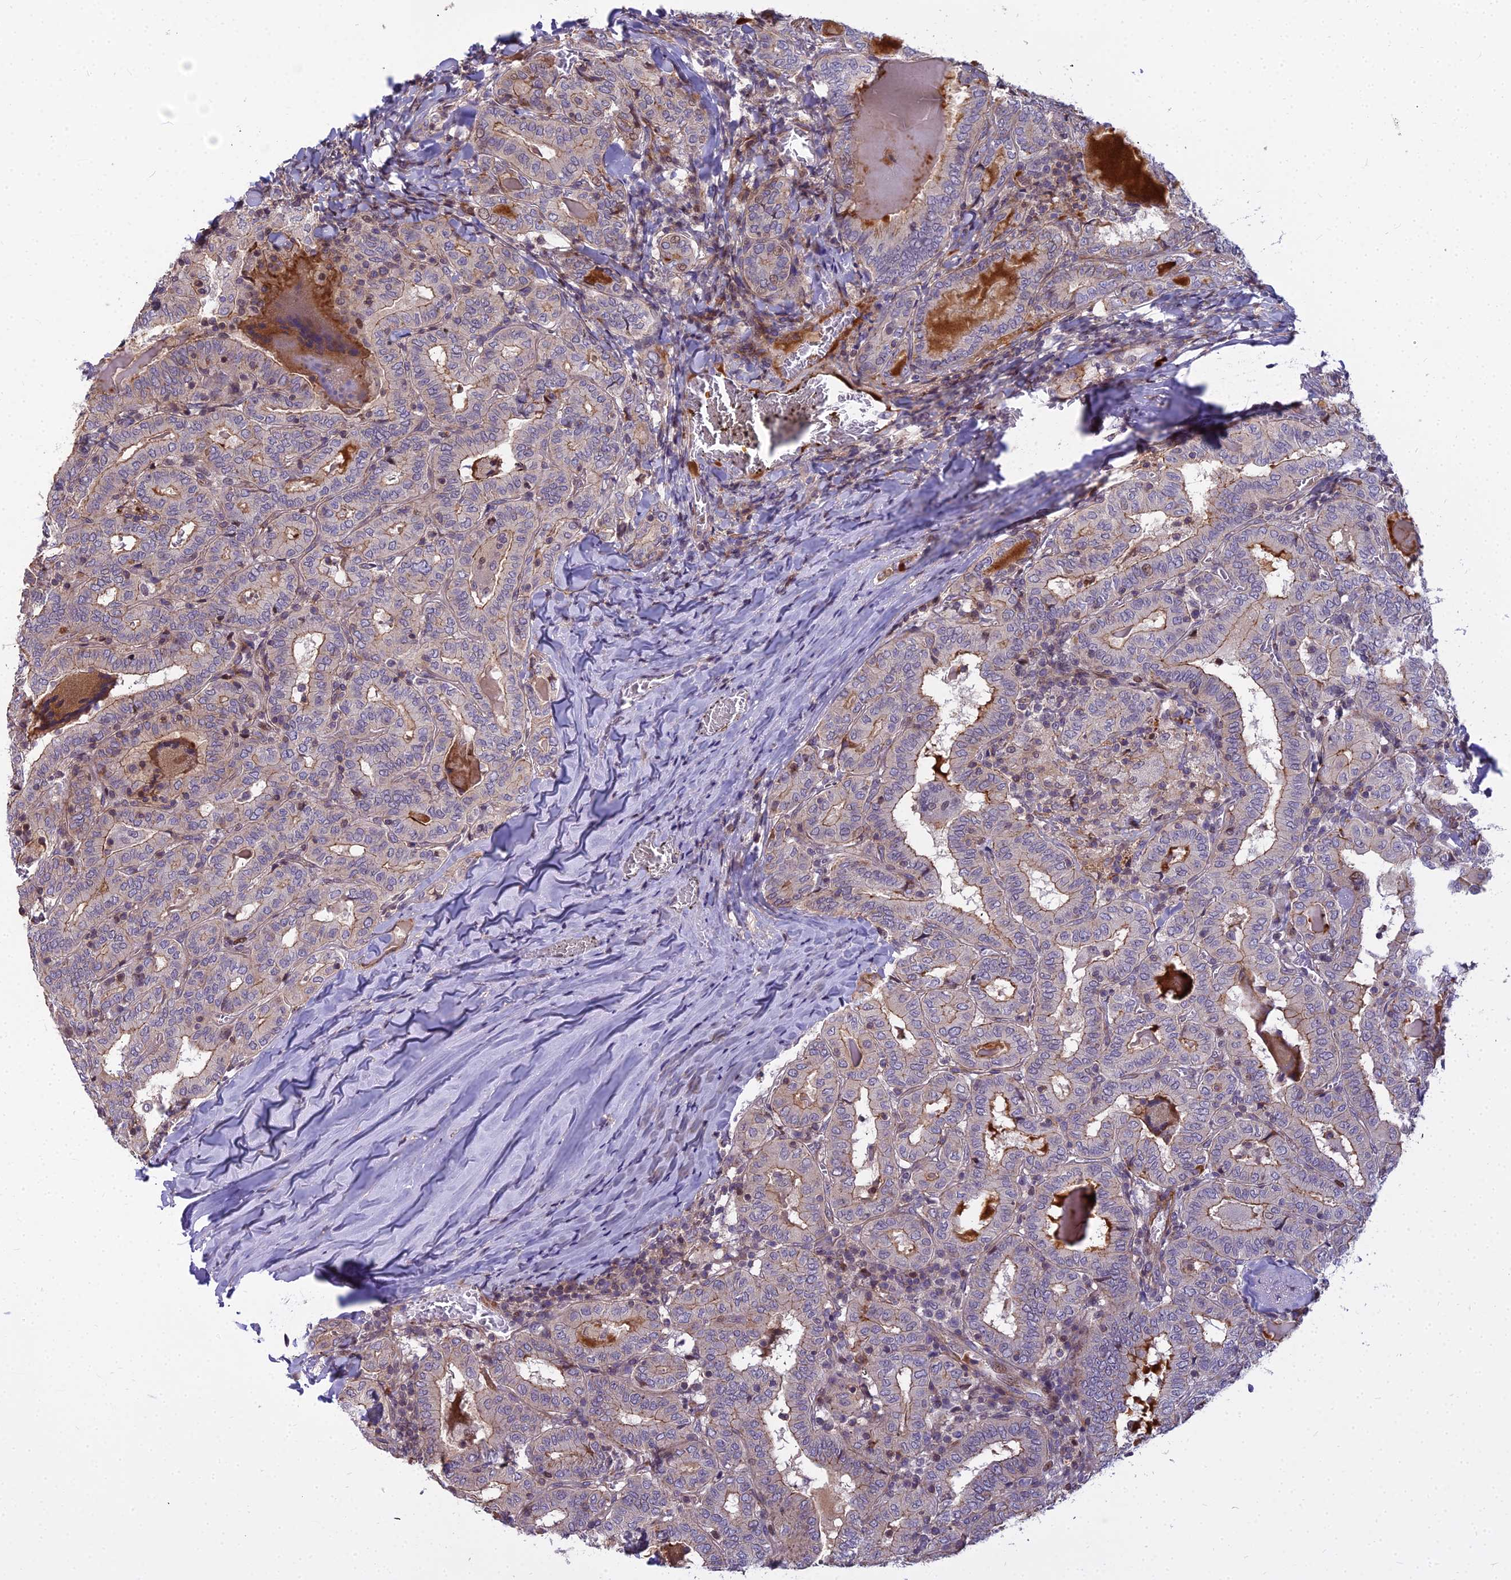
{"staining": {"intensity": "weak", "quantity": "25%-75%", "location": "cytoplasmic/membranous"}, "tissue": "thyroid cancer", "cell_type": "Tumor cells", "image_type": "cancer", "snomed": [{"axis": "morphology", "description": "Papillary adenocarcinoma, NOS"}, {"axis": "topography", "description": "Thyroid gland"}], "caption": "DAB immunohistochemical staining of thyroid cancer (papillary adenocarcinoma) displays weak cytoplasmic/membranous protein positivity in about 25%-75% of tumor cells.", "gene": "GLYATL3", "patient": {"sex": "female", "age": 72}}